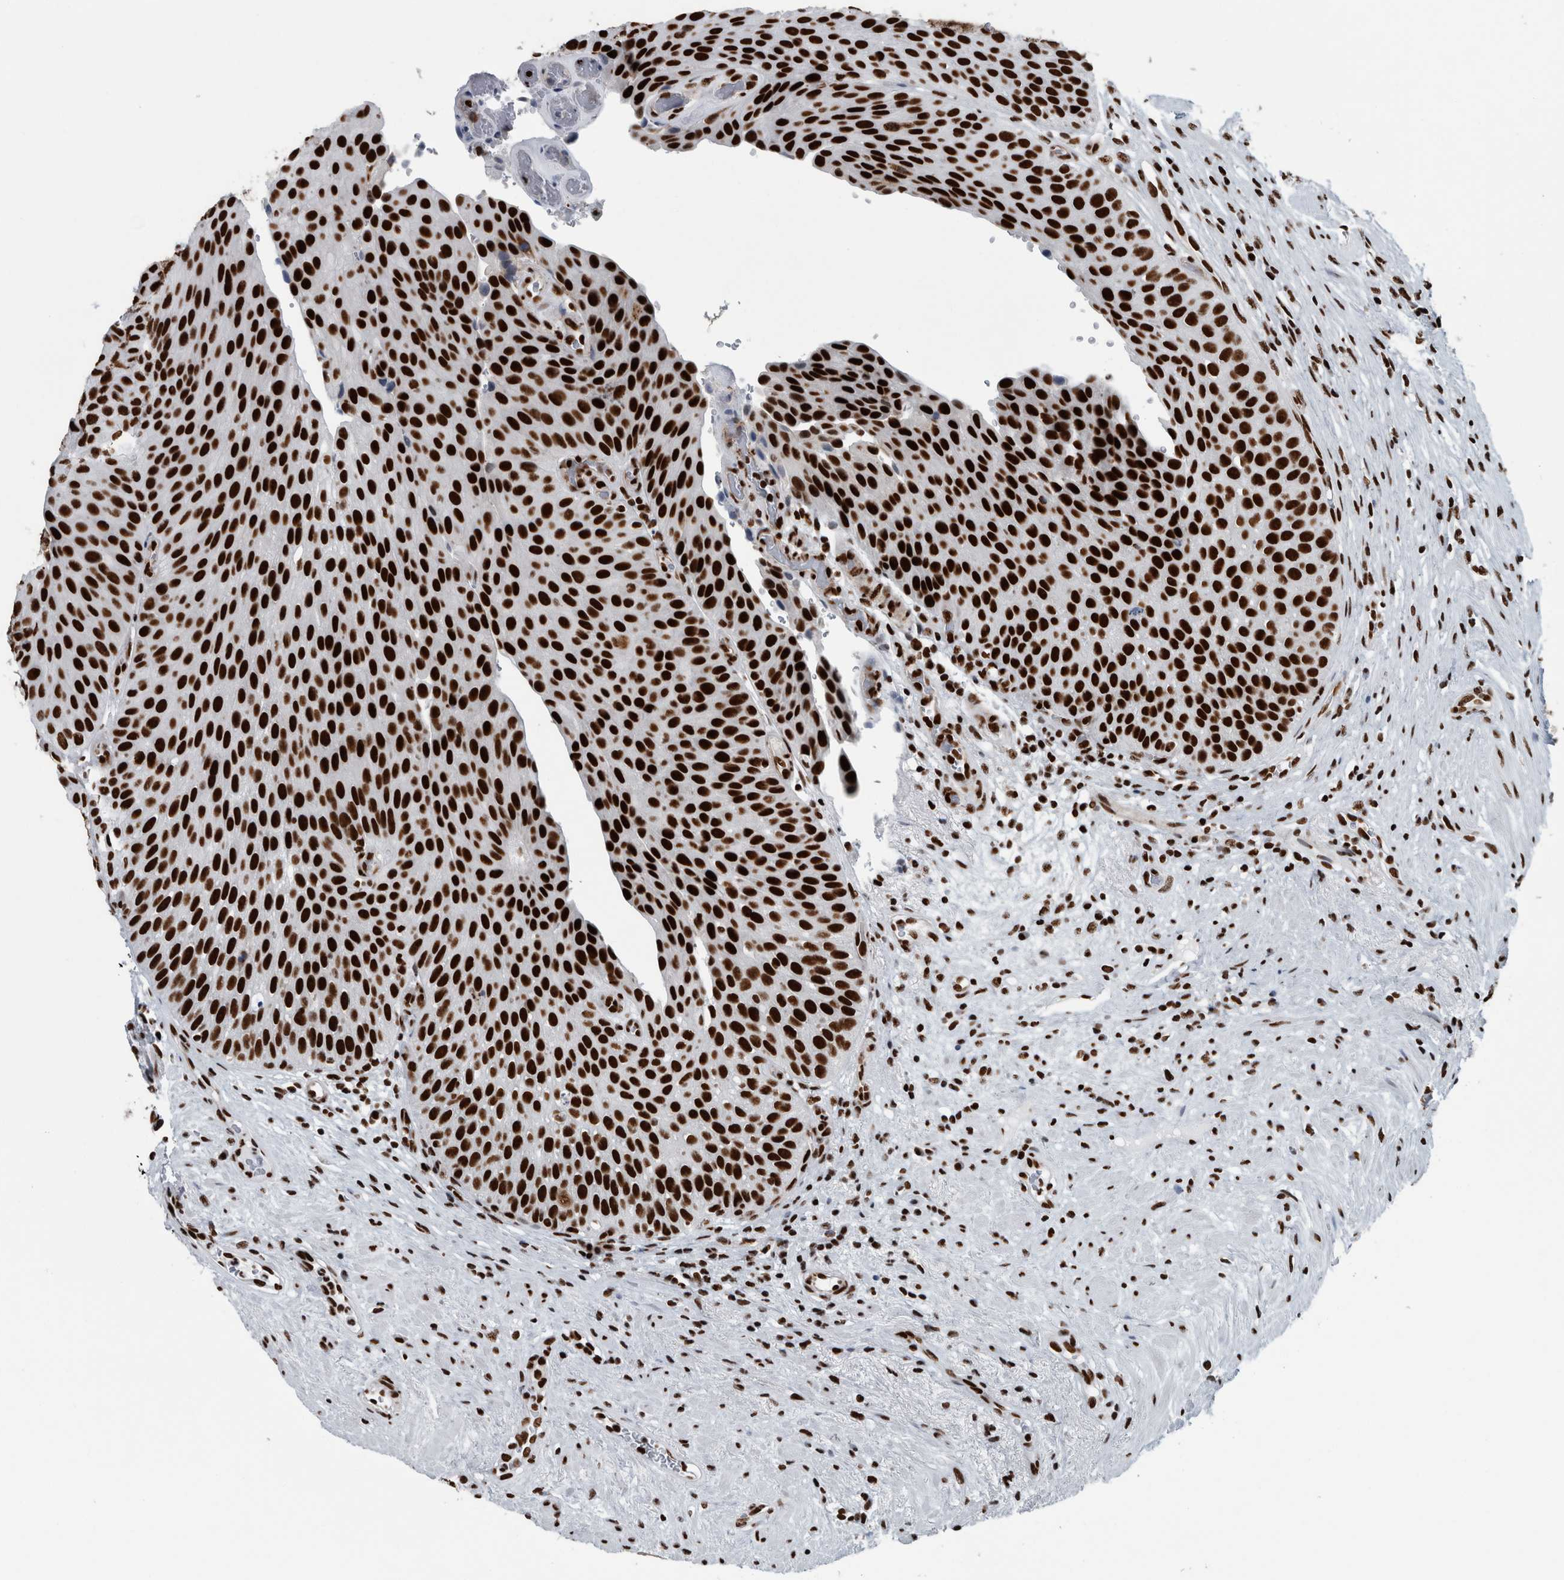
{"staining": {"intensity": "strong", "quantity": ">75%", "location": "nuclear"}, "tissue": "urothelial cancer", "cell_type": "Tumor cells", "image_type": "cancer", "snomed": [{"axis": "morphology", "description": "Normal tissue, NOS"}, {"axis": "morphology", "description": "Urothelial carcinoma, Low grade"}, {"axis": "topography", "description": "Urinary bladder"}, {"axis": "topography", "description": "Prostate"}], "caption": "A brown stain labels strong nuclear staining of a protein in urothelial carcinoma (low-grade) tumor cells.", "gene": "DNMT3A", "patient": {"sex": "male", "age": 60}}